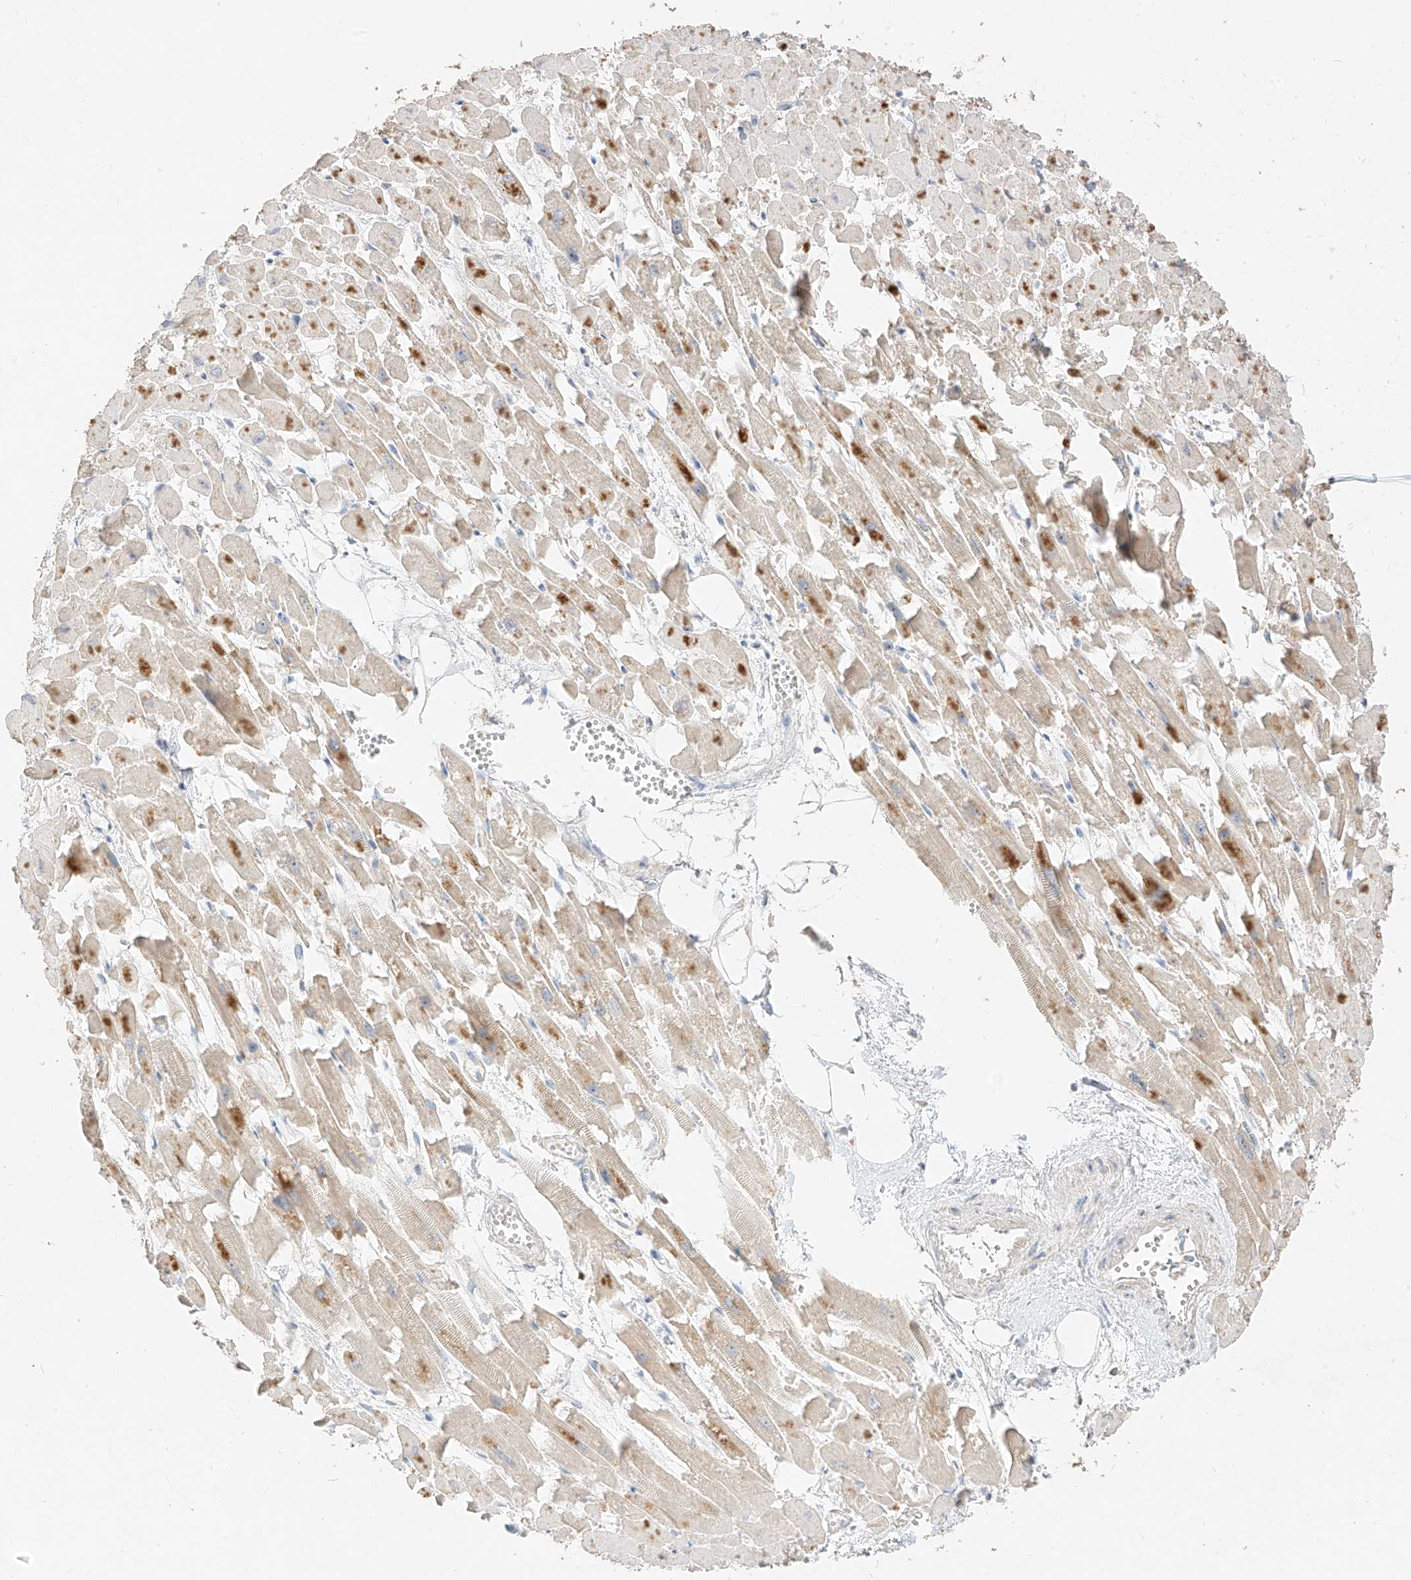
{"staining": {"intensity": "weak", "quantity": "25%-75%", "location": "cytoplasmic/membranous"}, "tissue": "heart muscle", "cell_type": "Cardiomyocytes", "image_type": "normal", "snomed": [{"axis": "morphology", "description": "Normal tissue, NOS"}, {"axis": "topography", "description": "Heart"}], "caption": "Immunohistochemistry (IHC) photomicrograph of normal human heart muscle stained for a protein (brown), which displays low levels of weak cytoplasmic/membranous positivity in about 25%-75% of cardiomyocytes.", "gene": "ZZEF1", "patient": {"sex": "female", "age": 64}}